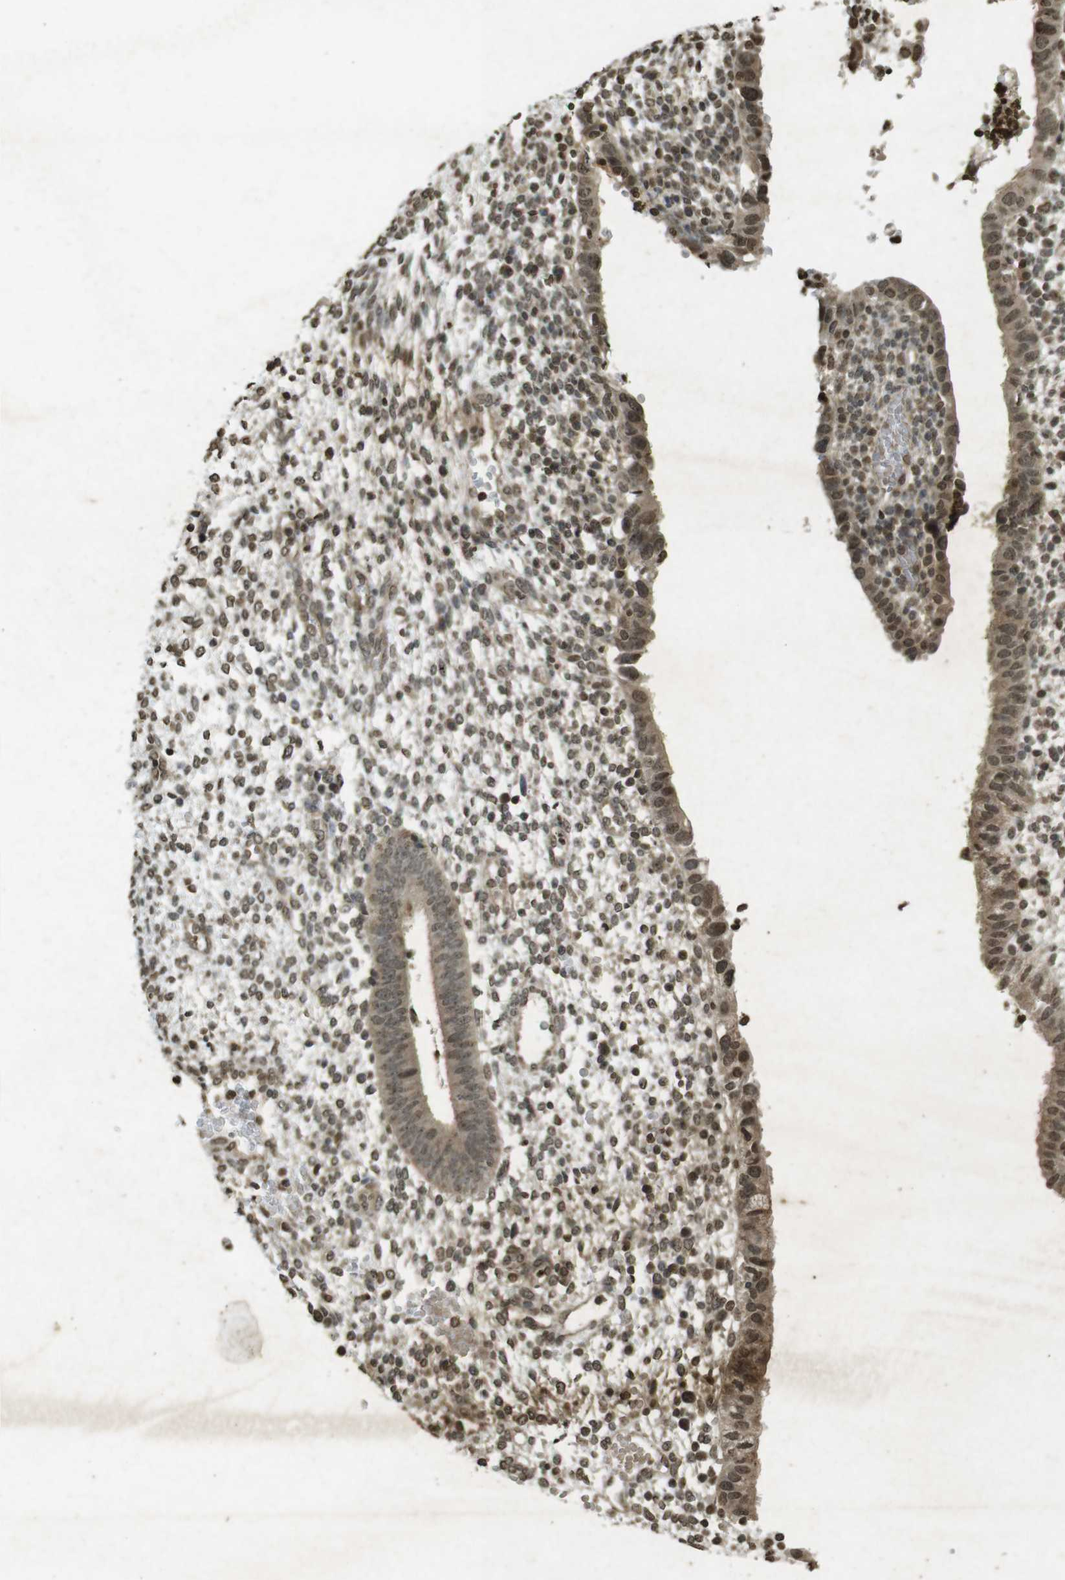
{"staining": {"intensity": "moderate", "quantity": ">75%", "location": "nuclear"}, "tissue": "endometrium", "cell_type": "Cells in endometrial stroma", "image_type": "normal", "snomed": [{"axis": "morphology", "description": "Normal tissue, NOS"}, {"axis": "topography", "description": "Endometrium"}], "caption": "Approximately >75% of cells in endometrial stroma in unremarkable human endometrium show moderate nuclear protein expression as visualized by brown immunohistochemical staining.", "gene": "ORC4", "patient": {"sex": "female", "age": 35}}